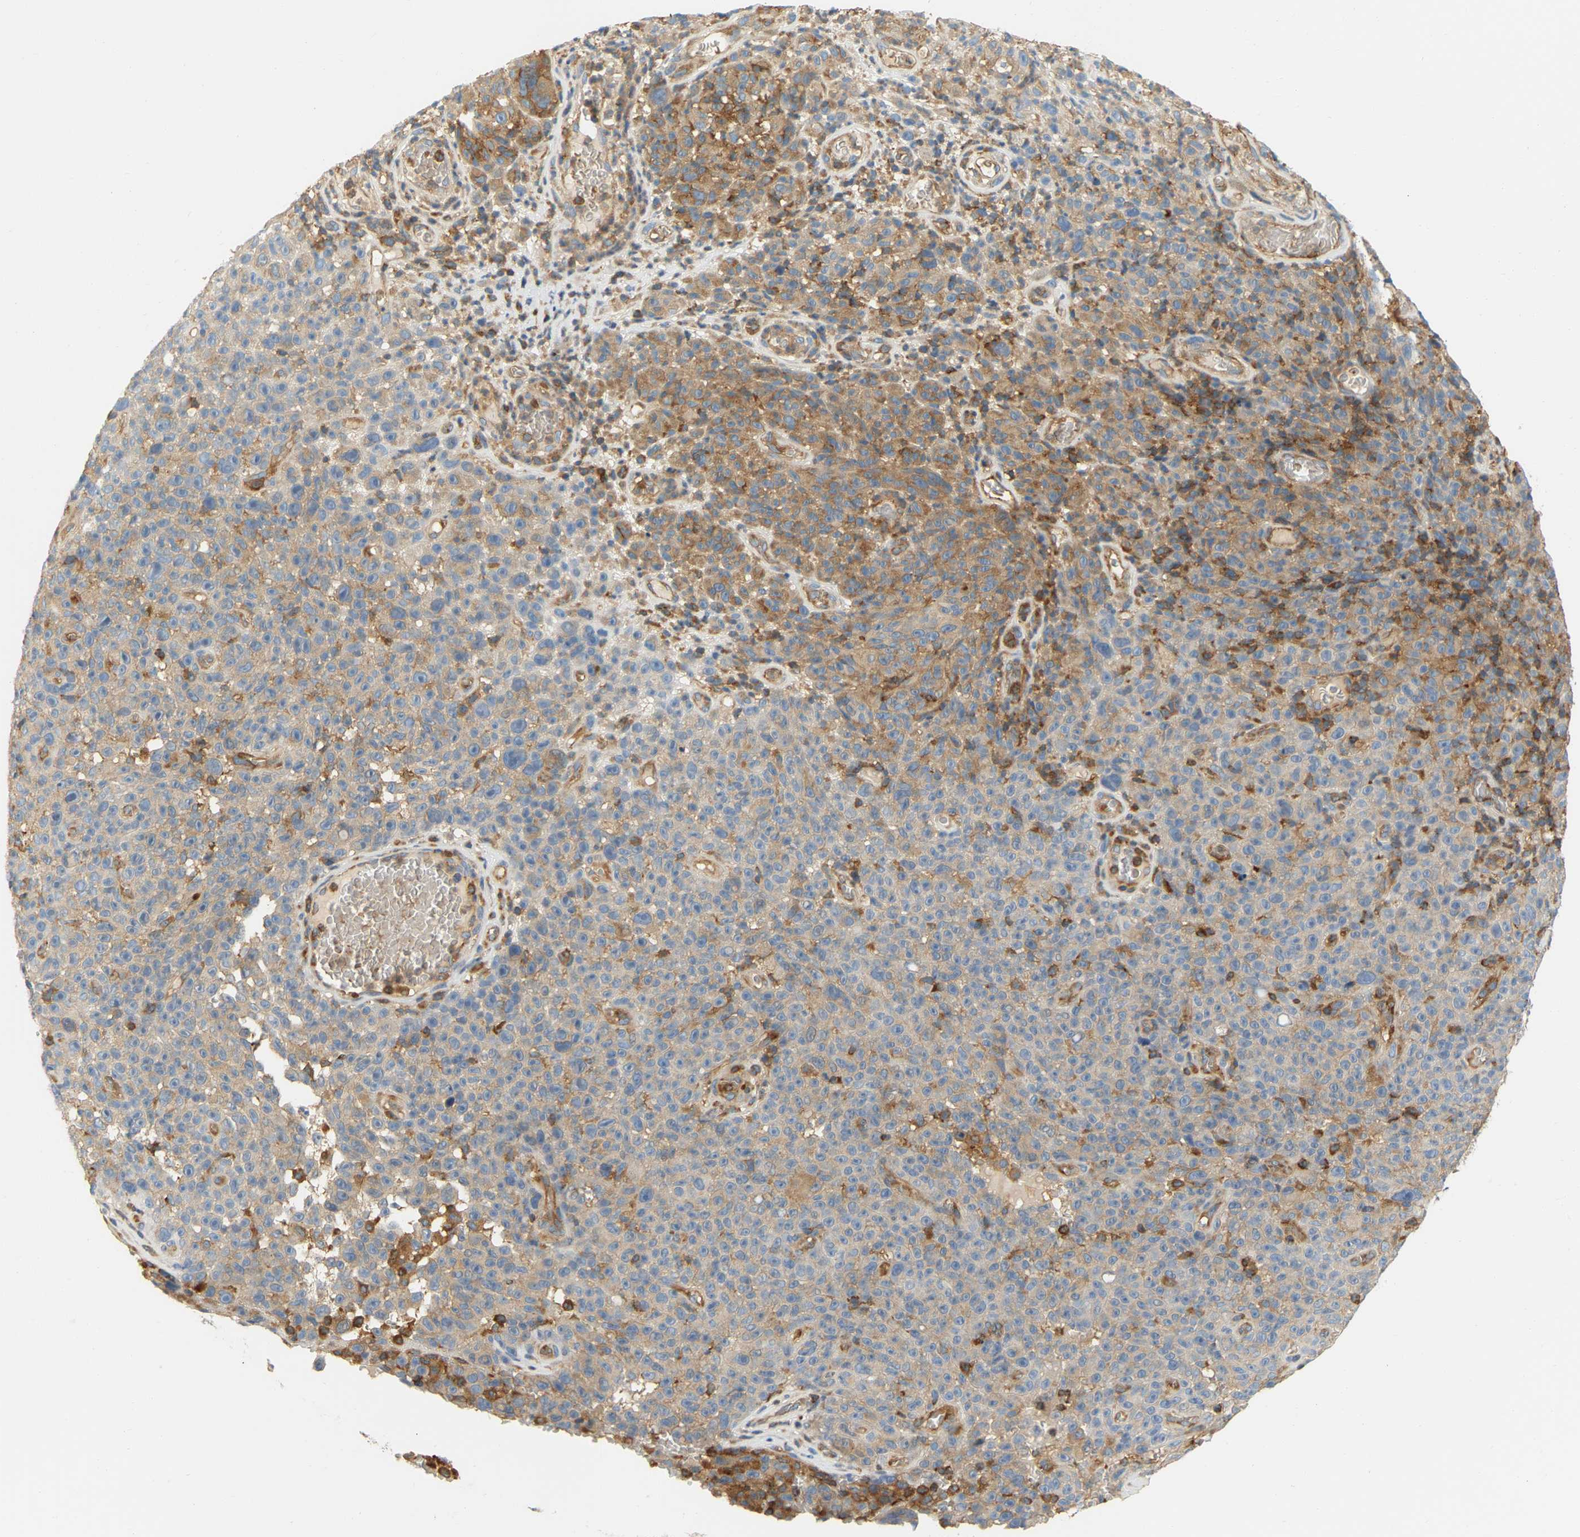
{"staining": {"intensity": "moderate", "quantity": "<25%", "location": "cytoplasmic/membranous"}, "tissue": "melanoma", "cell_type": "Tumor cells", "image_type": "cancer", "snomed": [{"axis": "morphology", "description": "Malignant melanoma, NOS"}, {"axis": "topography", "description": "Skin"}], "caption": "Protein expression analysis of human malignant melanoma reveals moderate cytoplasmic/membranous positivity in about <25% of tumor cells. Using DAB (3,3'-diaminobenzidine) (brown) and hematoxylin (blue) stains, captured at high magnification using brightfield microscopy.", "gene": "AKAP13", "patient": {"sex": "female", "age": 82}}